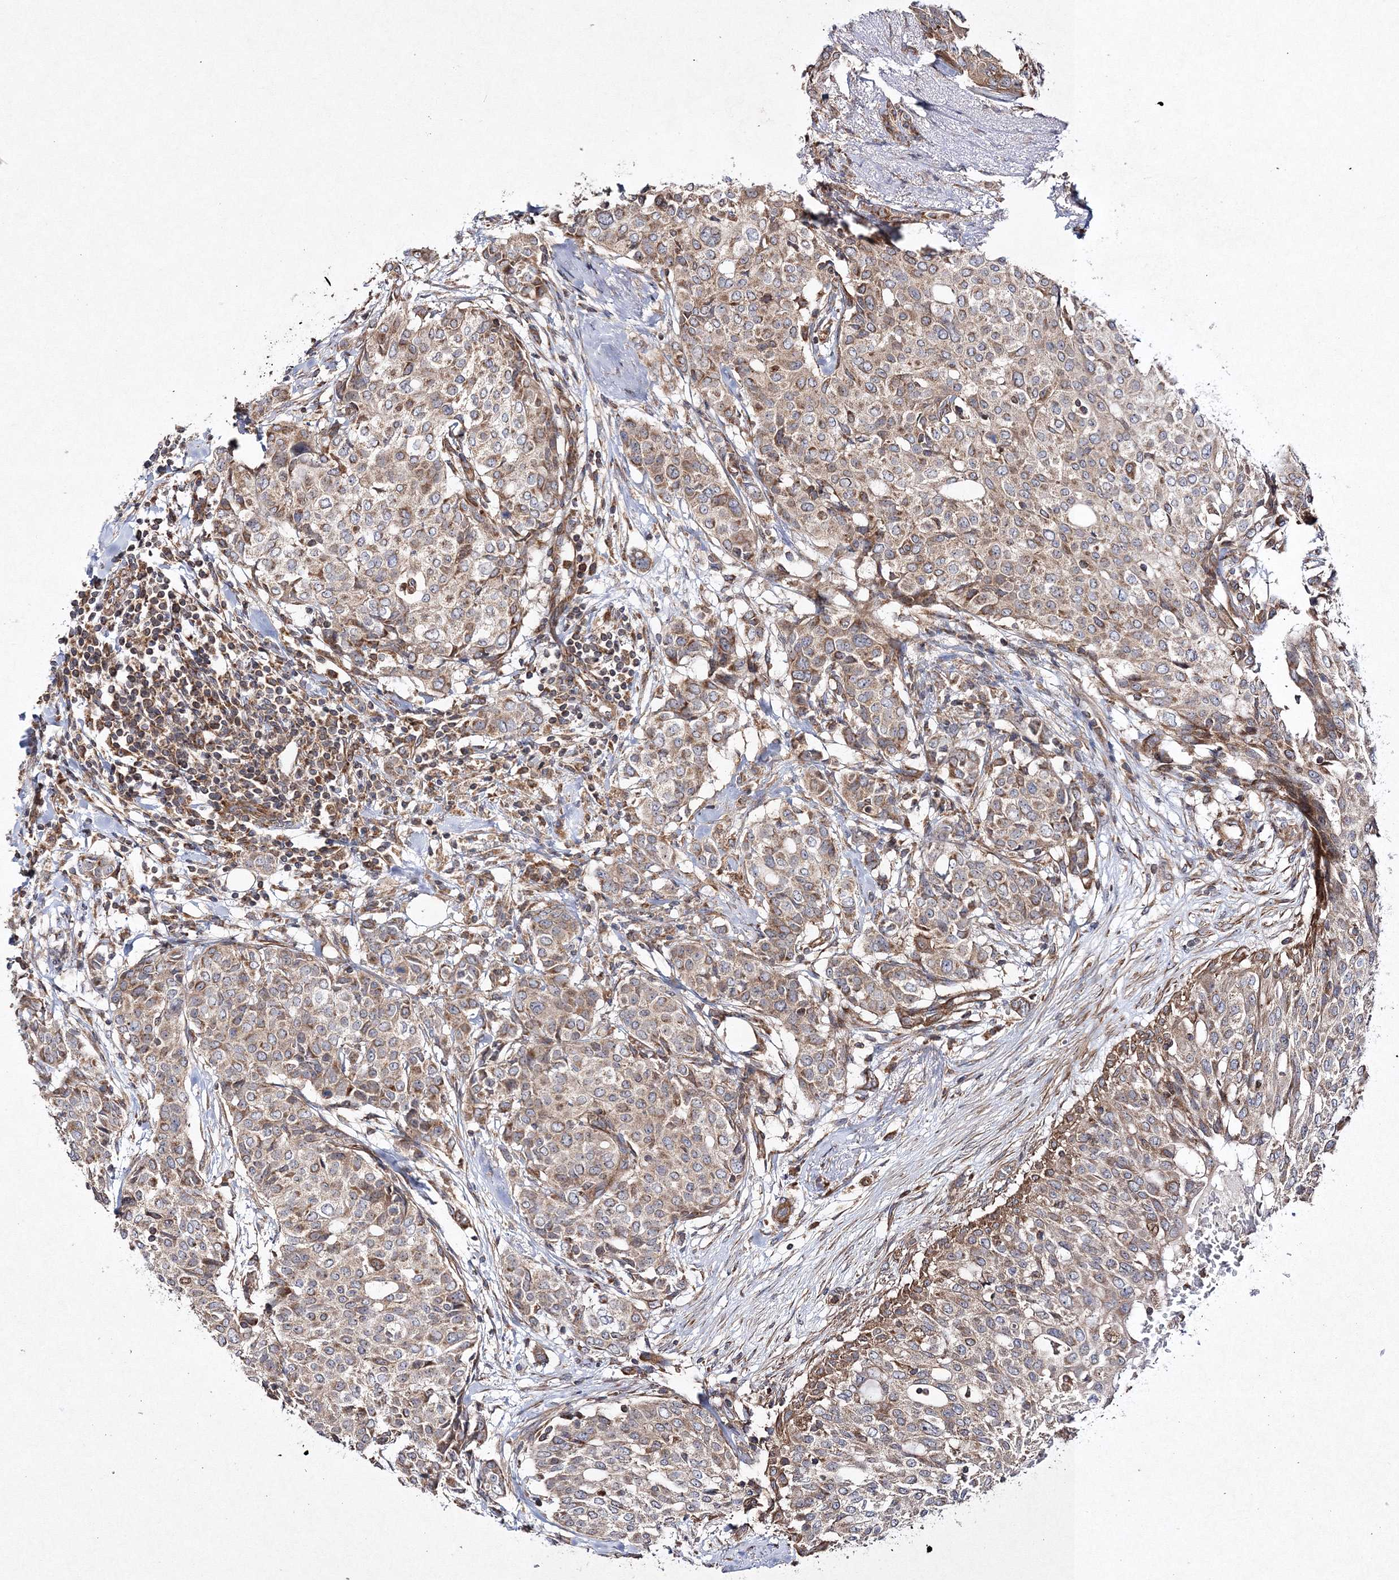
{"staining": {"intensity": "weak", "quantity": "<25%", "location": "cytoplasmic/membranous"}, "tissue": "breast cancer", "cell_type": "Tumor cells", "image_type": "cancer", "snomed": [{"axis": "morphology", "description": "Lobular carcinoma"}, {"axis": "topography", "description": "Breast"}], "caption": "Tumor cells show no significant staining in breast cancer. (DAB (3,3'-diaminobenzidine) immunohistochemistry (IHC) with hematoxylin counter stain).", "gene": "DNAJC13", "patient": {"sex": "female", "age": 51}}